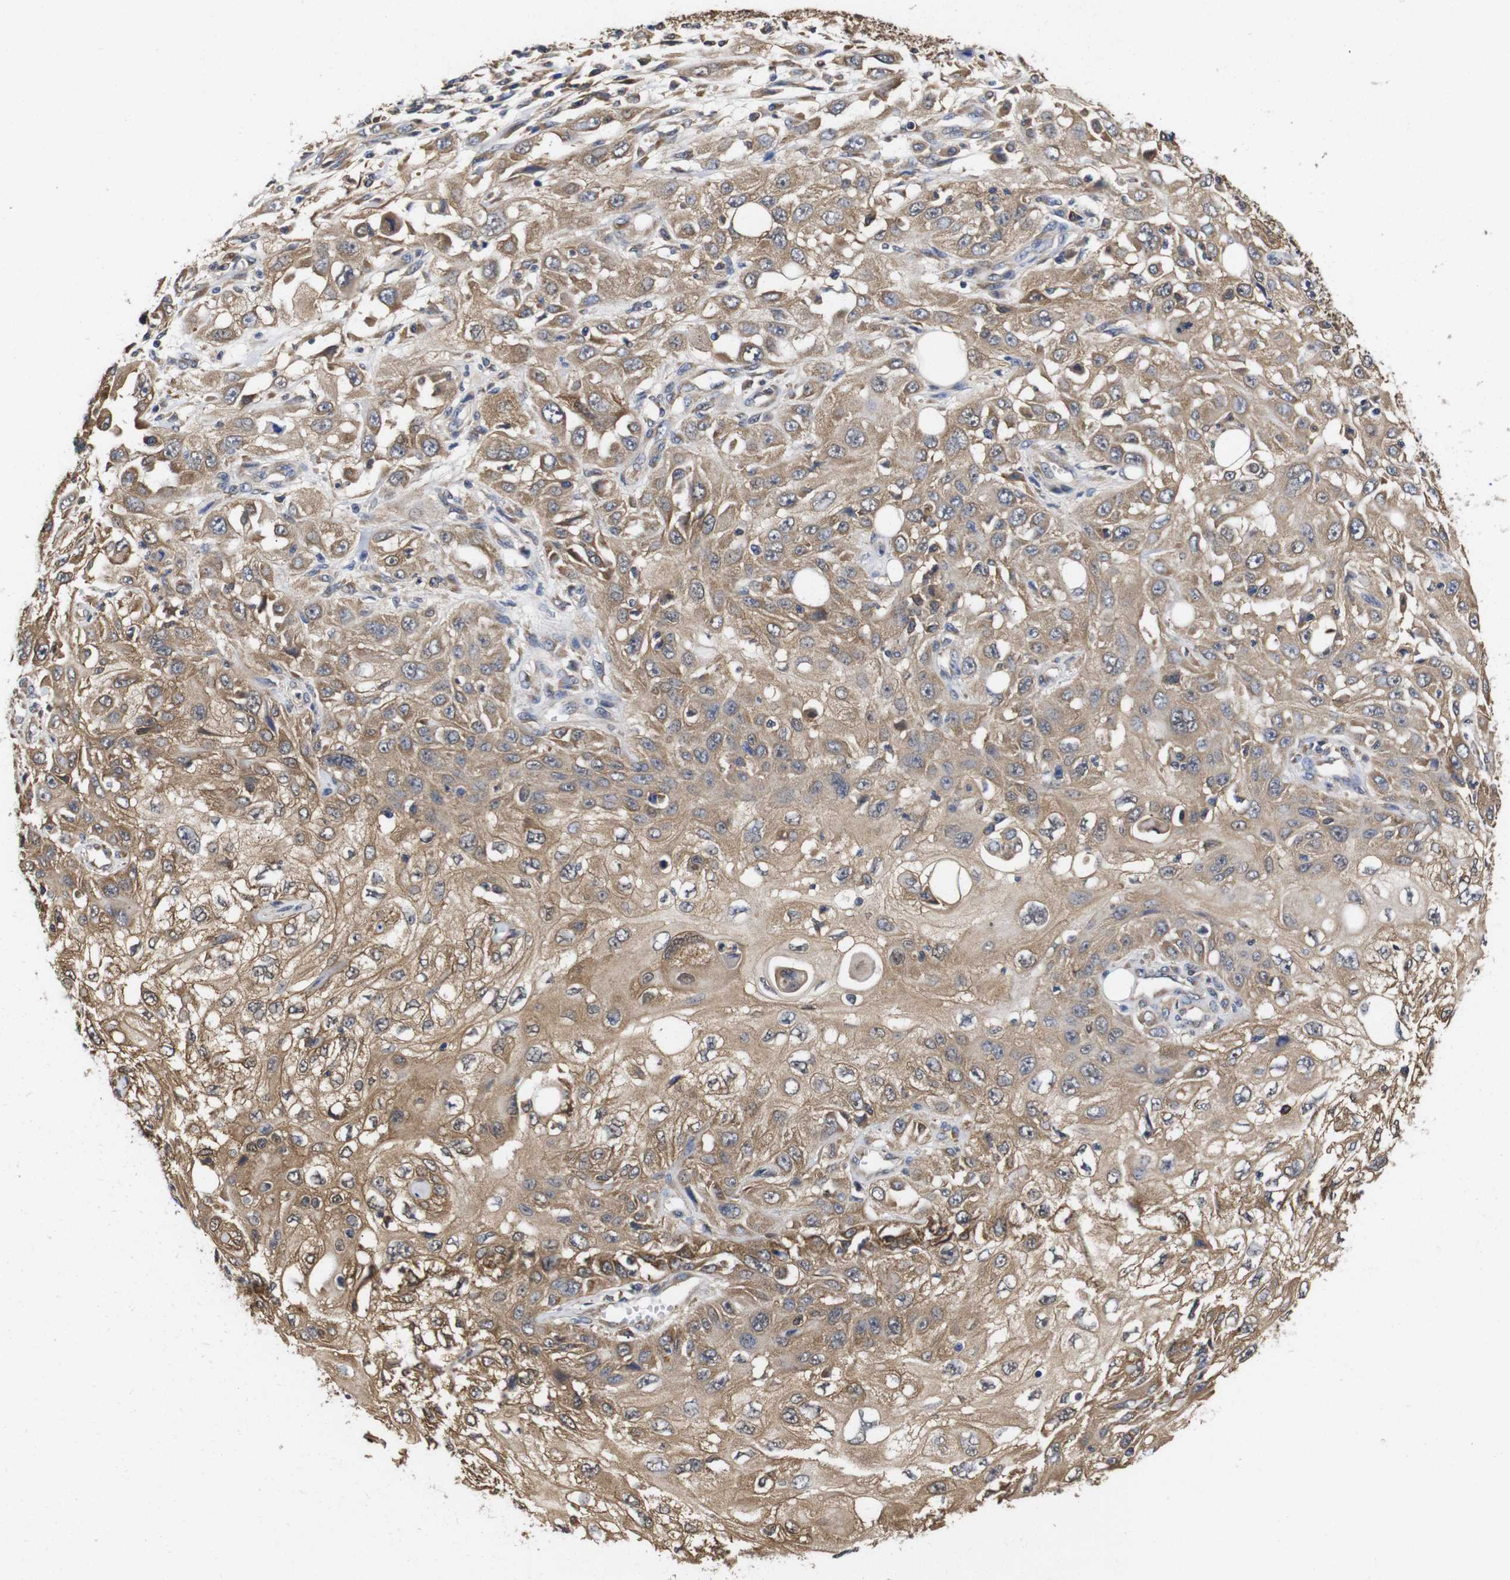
{"staining": {"intensity": "moderate", "quantity": ">75%", "location": "cytoplasmic/membranous"}, "tissue": "skin cancer", "cell_type": "Tumor cells", "image_type": "cancer", "snomed": [{"axis": "morphology", "description": "Squamous cell carcinoma, NOS"}, {"axis": "topography", "description": "Skin"}], "caption": "Immunohistochemical staining of squamous cell carcinoma (skin) reveals moderate cytoplasmic/membranous protein positivity in approximately >75% of tumor cells.", "gene": "LRRCC1", "patient": {"sex": "male", "age": 75}}